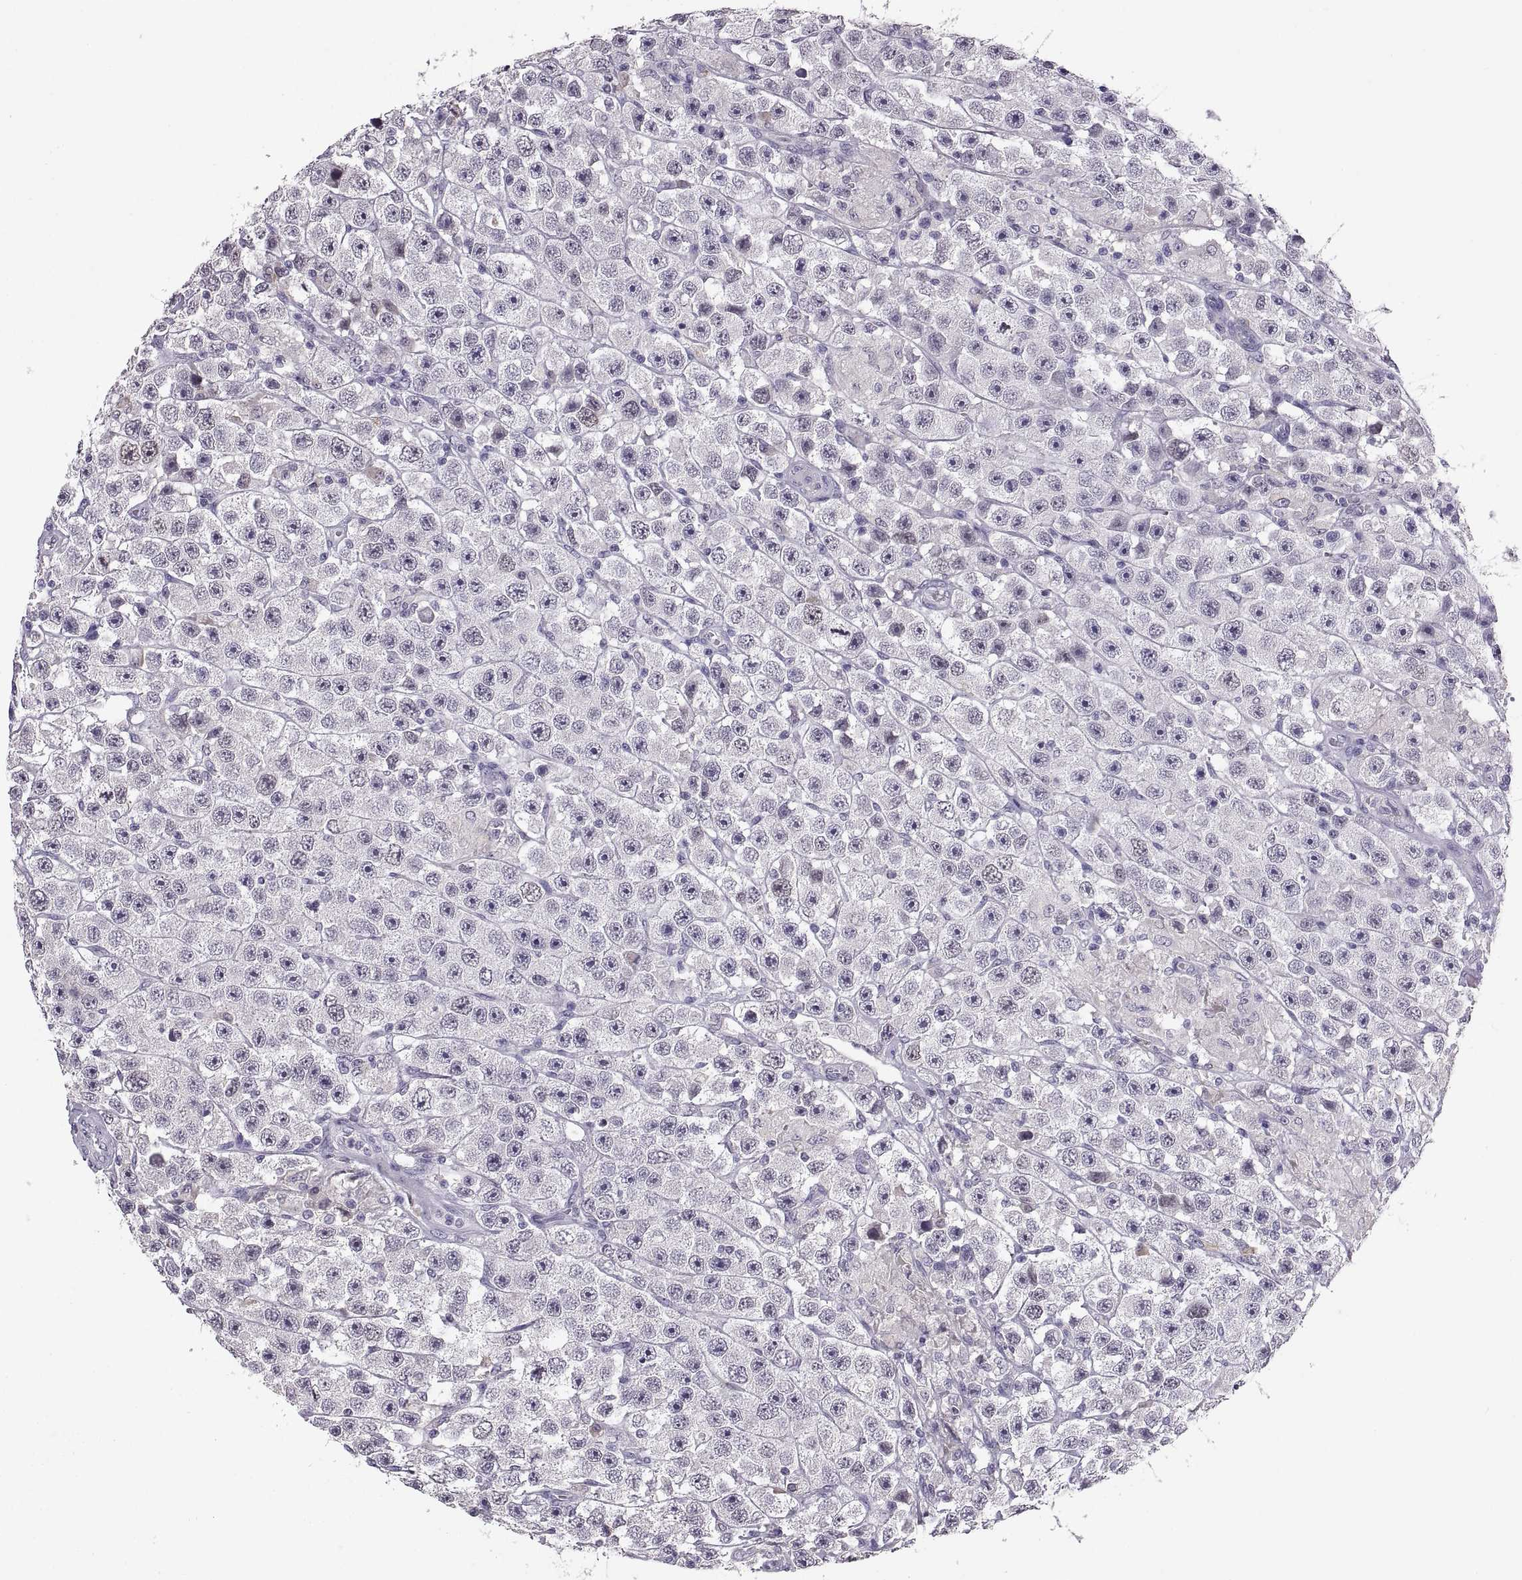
{"staining": {"intensity": "negative", "quantity": "none", "location": "none"}, "tissue": "testis cancer", "cell_type": "Tumor cells", "image_type": "cancer", "snomed": [{"axis": "morphology", "description": "Seminoma, NOS"}, {"axis": "topography", "description": "Testis"}], "caption": "High power microscopy histopathology image of an IHC micrograph of testis cancer (seminoma), revealing no significant staining in tumor cells.", "gene": "MAGEB18", "patient": {"sex": "male", "age": 45}}